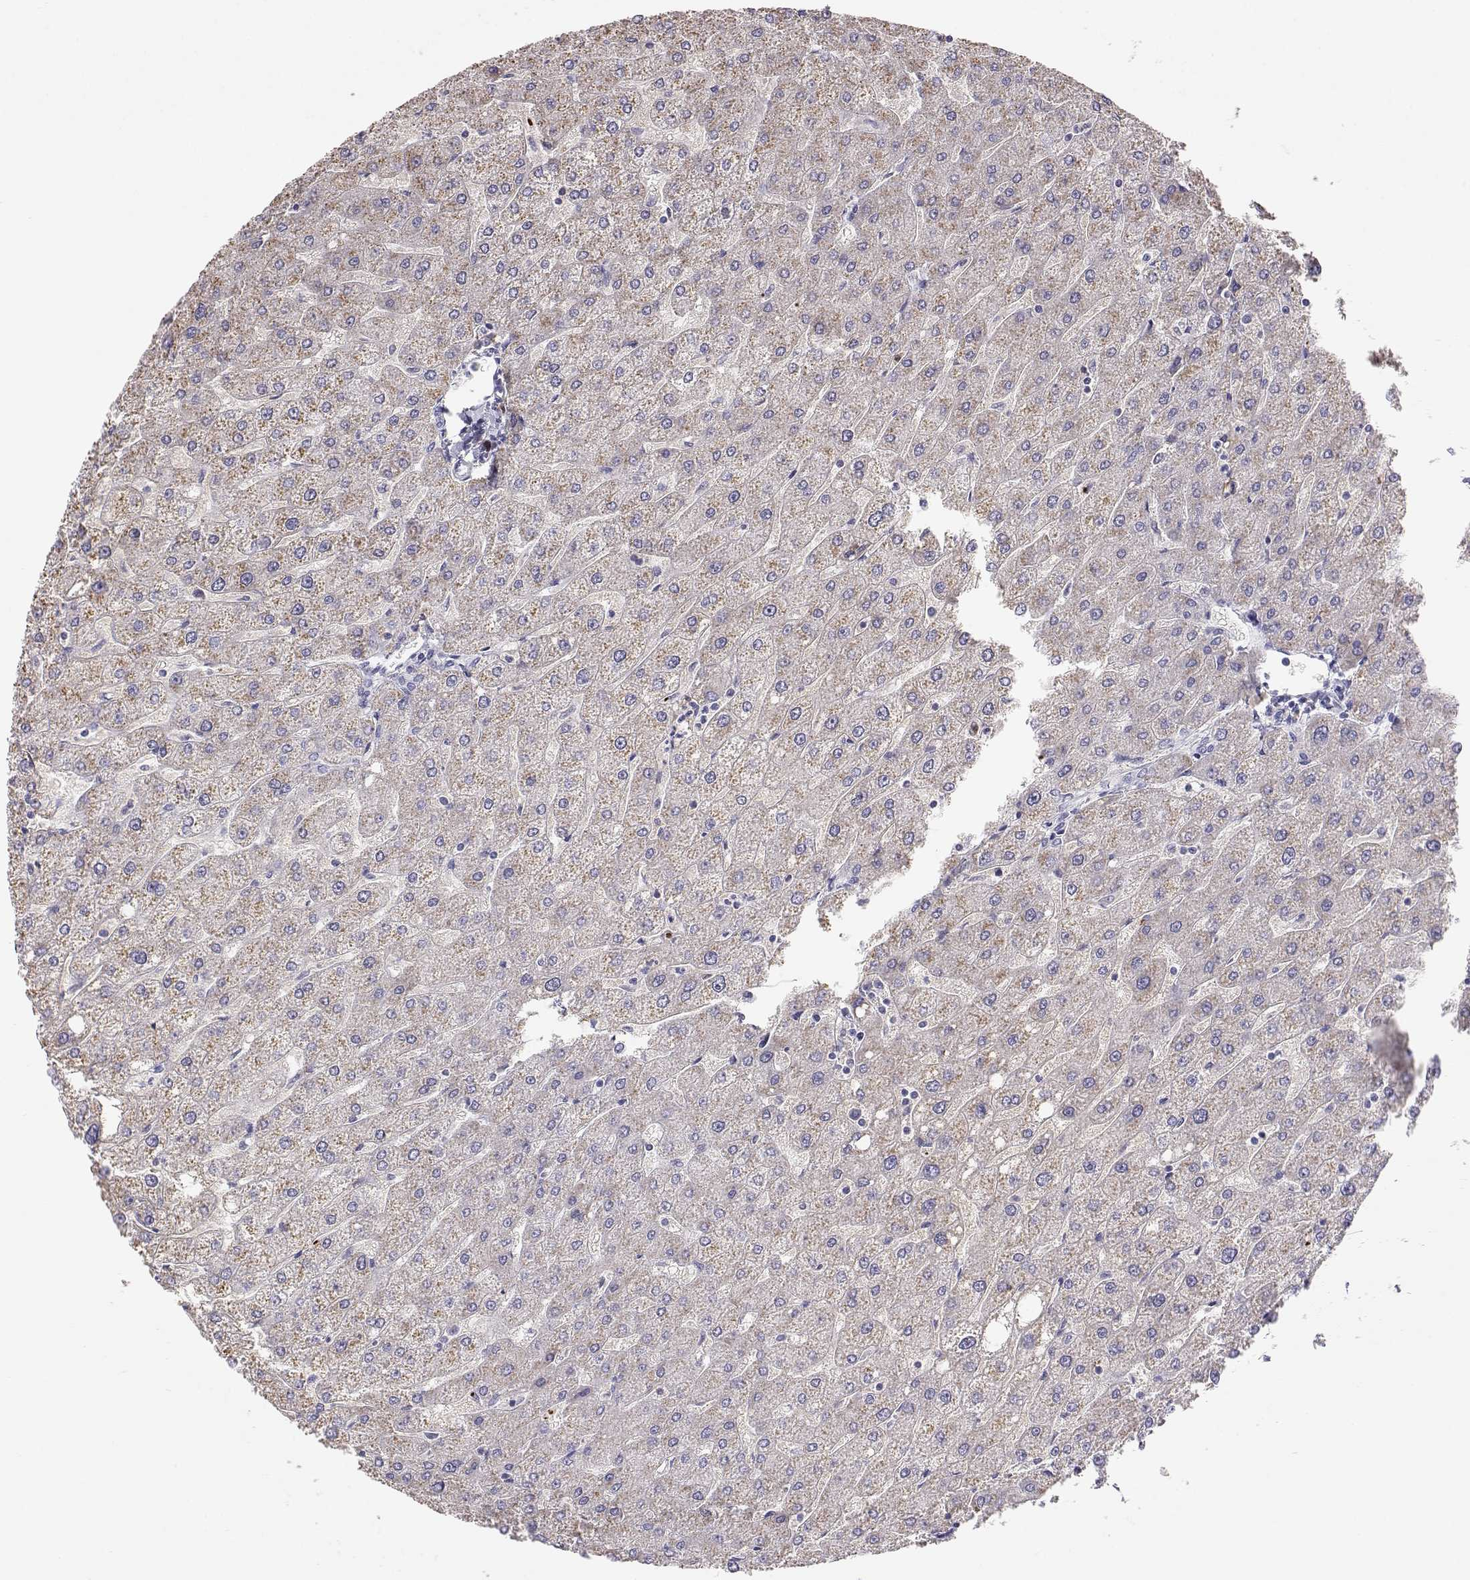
{"staining": {"intensity": "negative", "quantity": "none", "location": "none"}, "tissue": "liver", "cell_type": "Cholangiocytes", "image_type": "normal", "snomed": [{"axis": "morphology", "description": "Normal tissue, NOS"}, {"axis": "topography", "description": "Liver"}], "caption": "A high-resolution image shows immunohistochemistry (IHC) staining of unremarkable liver, which reveals no significant positivity in cholangiocytes. Brightfield microscopy of immunohistochemistry (IHC) stained with DAB (3,3'-diaminobenzidine) (brown) and hematoxylin (blue), captured at high magnification.", "gene": "CDHR1", "patient": {"sex": "male", "age": 67}}